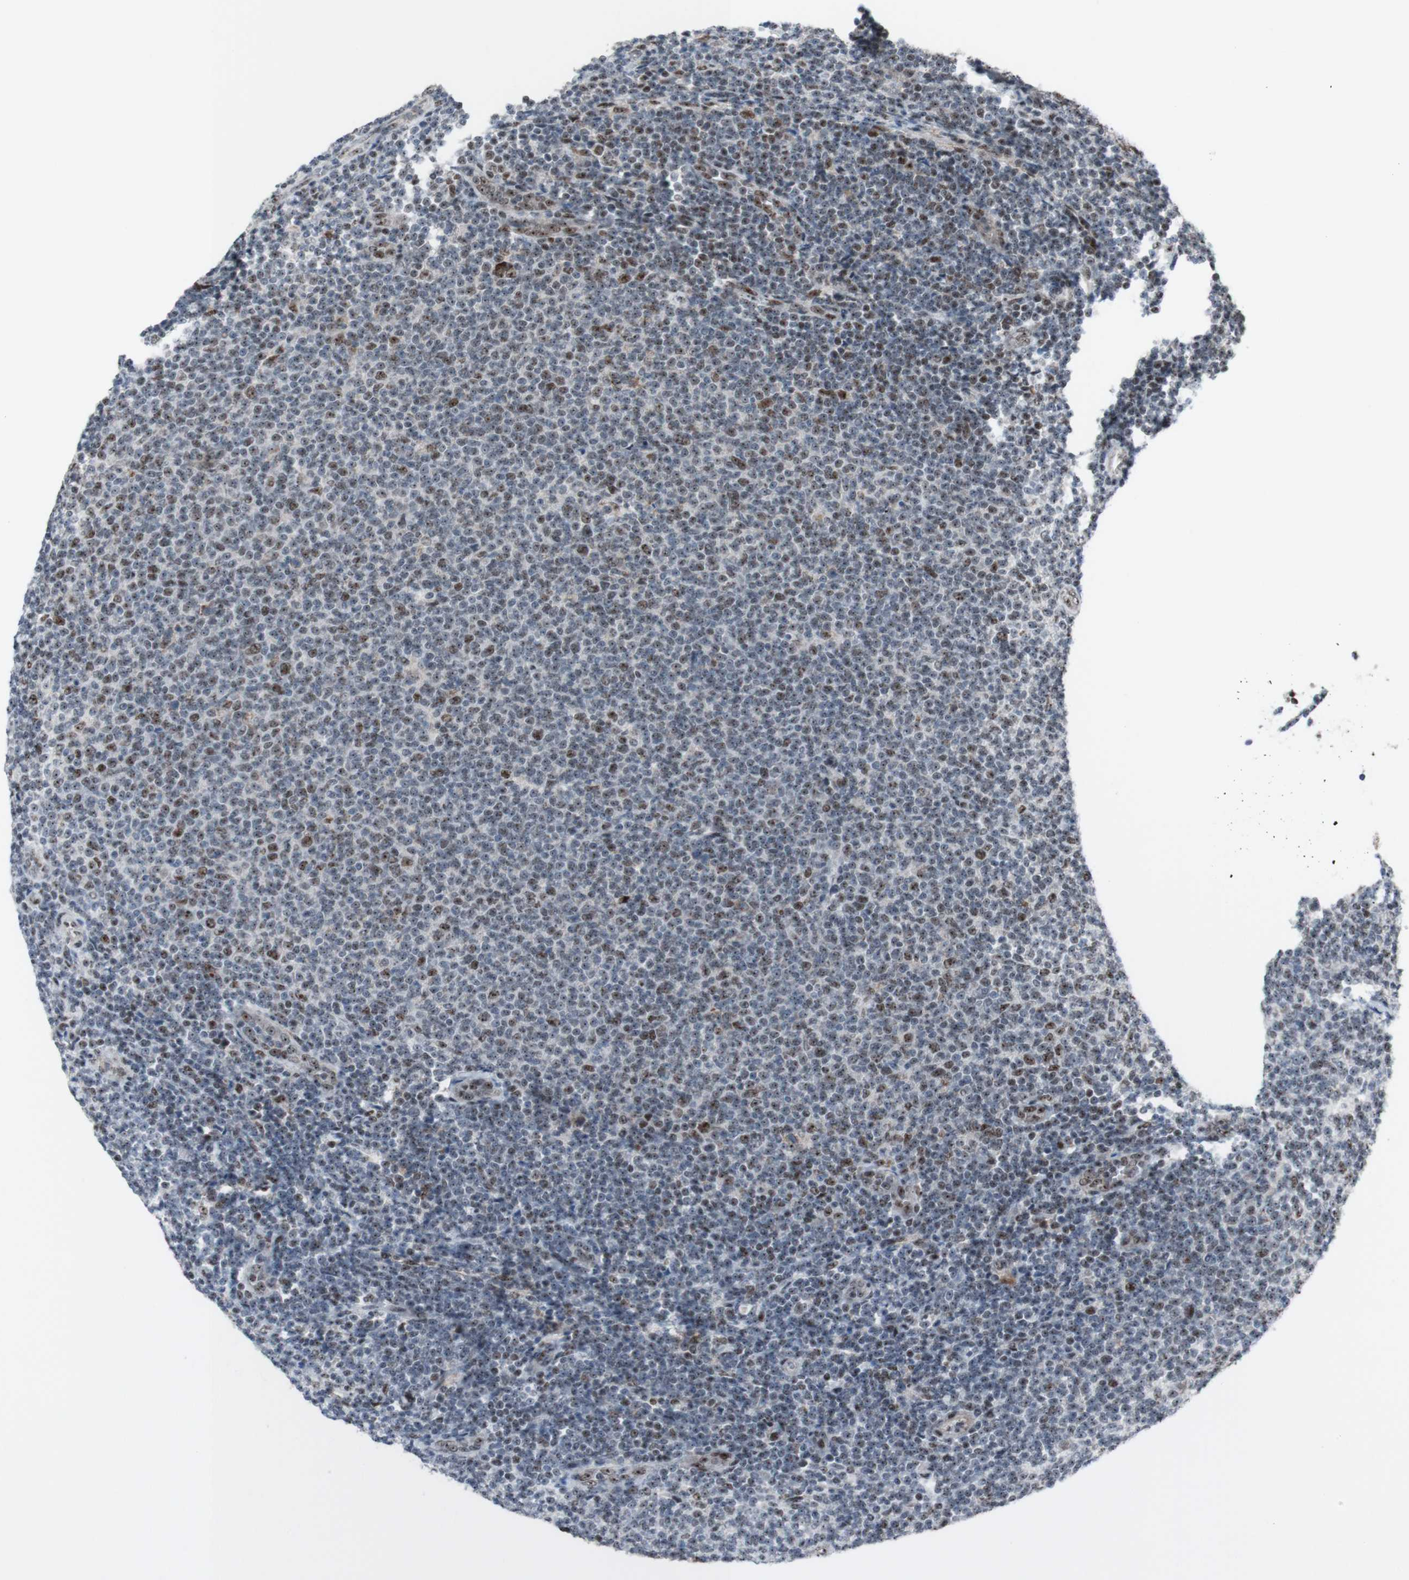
{"staining": {"intensity": "weak", "quantity": "<25%", "location": "nuclear"}, "tissue": "lymphoma", "cell_type": "Tumor cells", "image_type": "cancer", "snomed": [{"axis": "morphology", "description": "Malignant lymphoma, non-Hodgkin's type, Low grade"}, {"axis": "topography", "description": "Lymph node"}], "caption": "Immunohistochemical staining of human malignant lymphoma, non-Hodgkin's type (low-grade) exhibits no significant expression in tumor cells.", "gene": "POLR1A", "patient": {"sex": "male", "age": 66}}